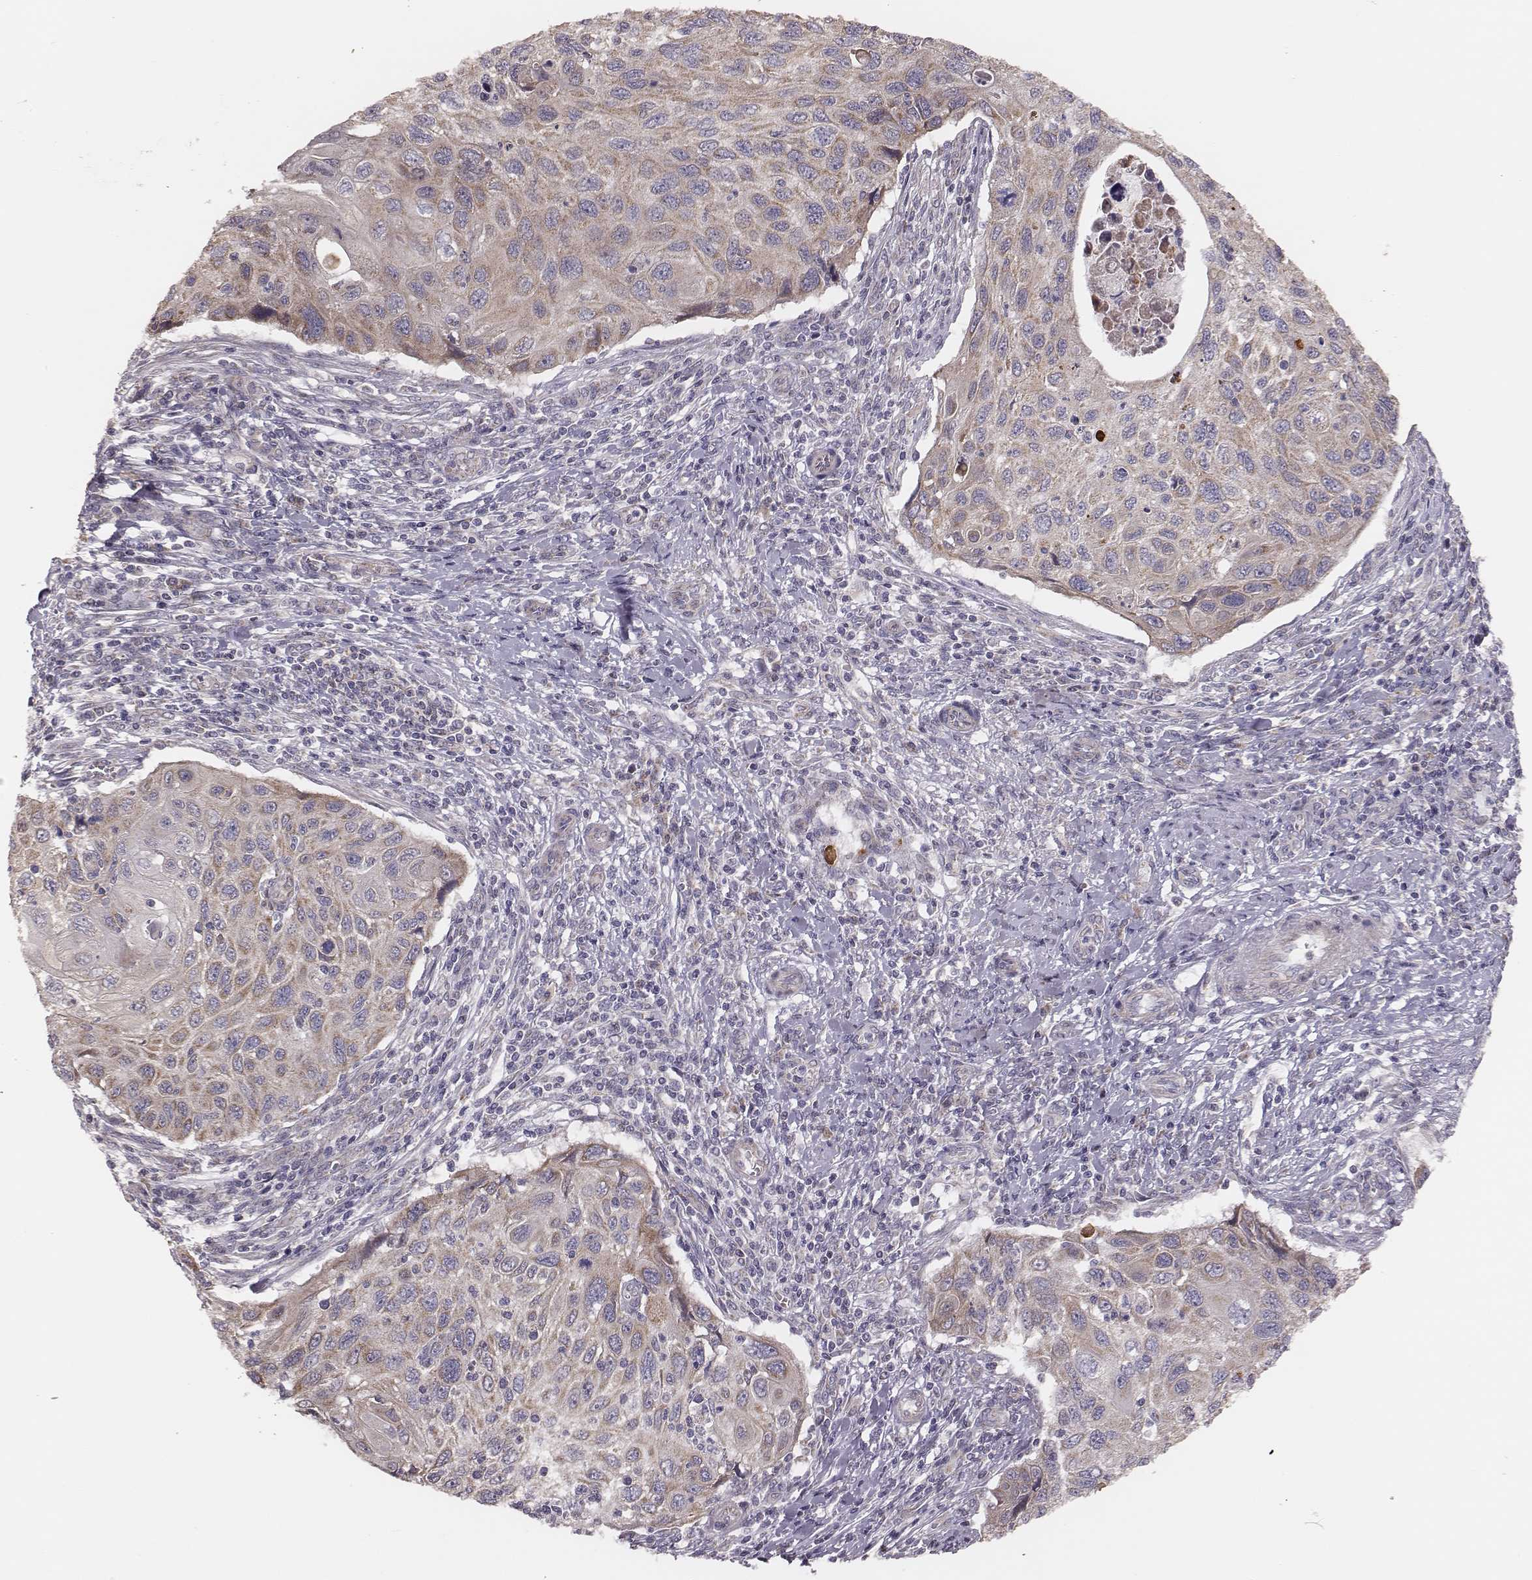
{"staining": {"intensity": "weak", "quantity": "25%-75%", "location": "cytoplasmic/membranous"}, "tissue": "cervical cancer", "cell_type": "Tumor cells", "image_type": "cancer", "snomed": [{"axis": "morphology", "description": "Squamous cell carcinoma, NOS"}, {"axis": "topography", "description": "Cervix"}], "caption": "Protein expression analysis of cervical cancer (squamous cell carcinoma) exhibits weak cytoplasmic/membranous positivity in approximately 25%-75% of tumor cells.", "gene": "HAVCR1", "patient": {"sex": "female", "age": 70}}